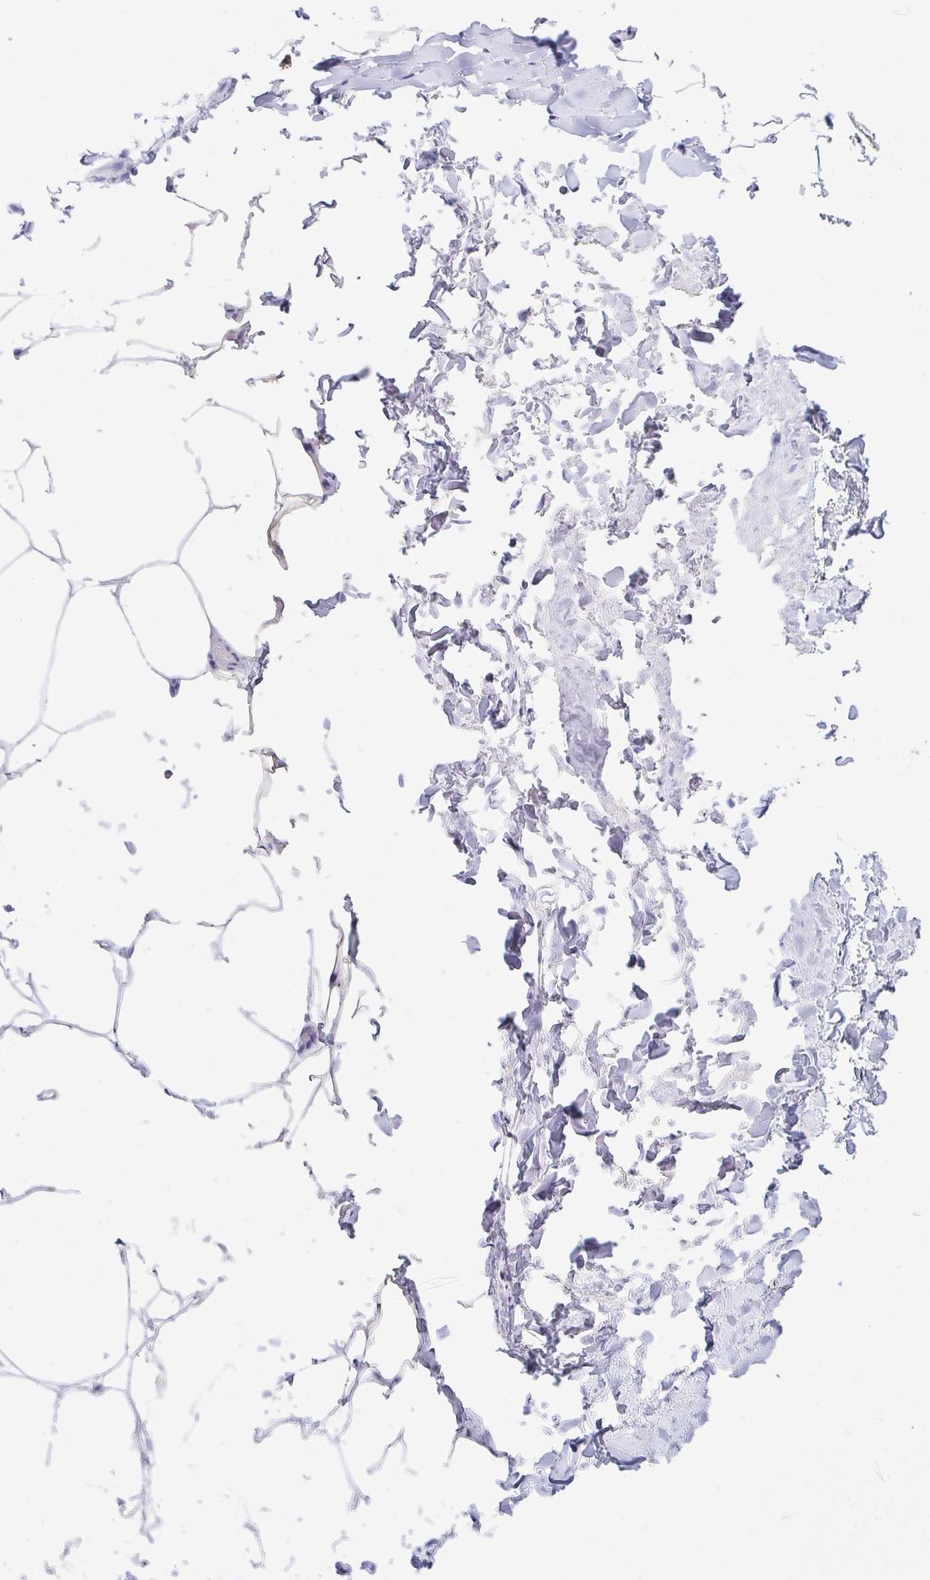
{"staining": {"intensity": "negative", "quantity": "none", "location": "none"}, "tissue": "adipose tissue", "cell_type": "Adipocytes", "image_type": "normal", "snomed": [{"axis": "morphology", "description": "Normal tissue, NOS"}, {"axis": "topography", "description": "Vascular tissue"}, {"axis": "topography", "description": "Peripheral nerve tissue"}], "caption": "DAB (3,3'-diaminobenzidine) immunohistochemical staining of unremarkable human adipose tissue demonstrates no significant positivity in adipocytes. (Stains: DAB immunohistochemistry (IHC) with hematoxylin counter stain, Microscopy: brightfield microscopy at high magnification).", "gene": "GKN1", "patient": {"sex": "male", "age": 41}}